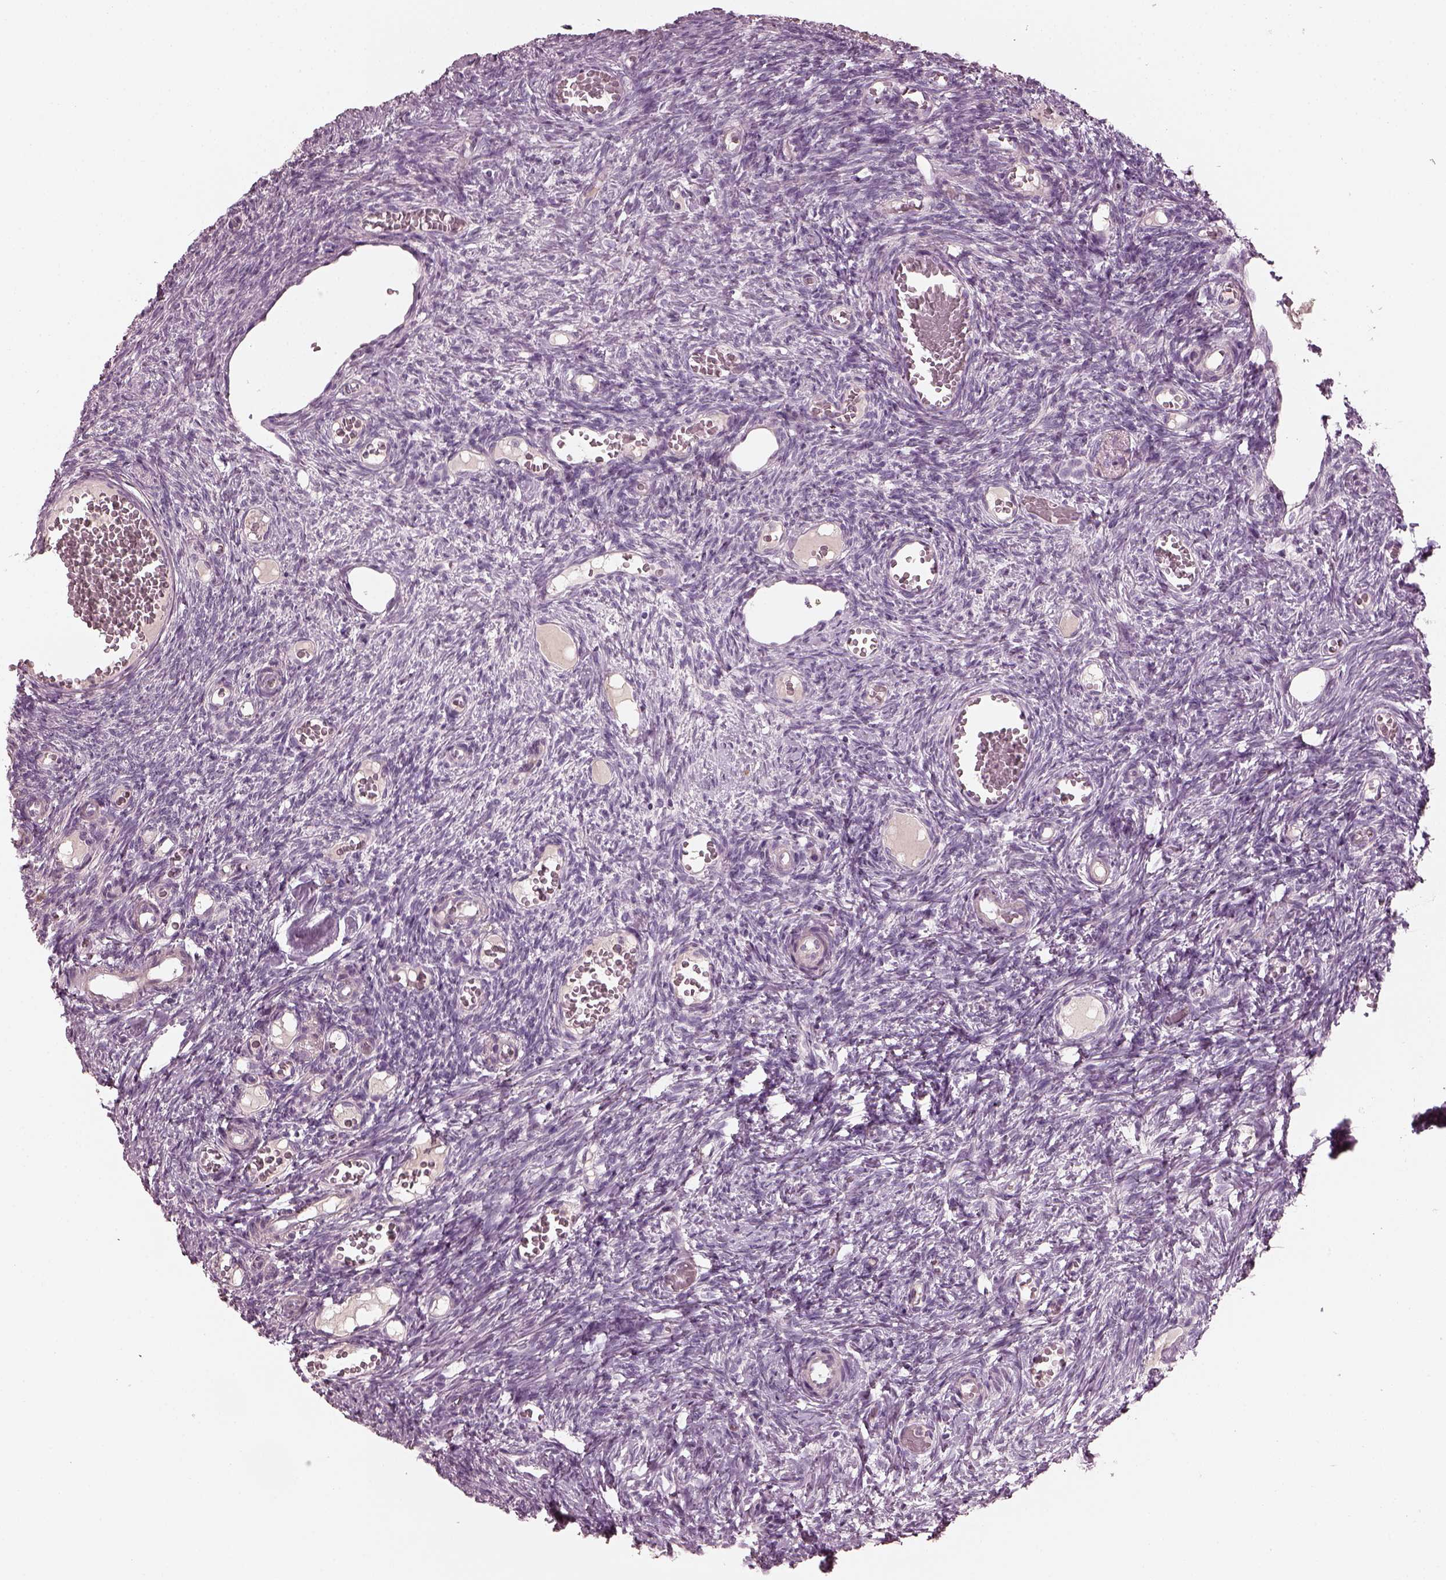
{"staining": {"intensity": "negative", "quantity": "none", "location": "none"}, "tissue": "ovary", "cell_type": "Follicle cells", "image_type": "normal", "snomed": [{"axis": "morphology", "description": "Normal tissue, NOS"}, {"axis": "topography", "description": "Ovary"}], "caption": "High magnification brightfield microscopy of benign ovary stained with DAB (brown) and counterstained with hematoxylin (blue): follicle cells show no significant positivity. Nuclei are stained in blue.", "gene": "OPTC", "patient": {"sex": "female", "age": 39}}